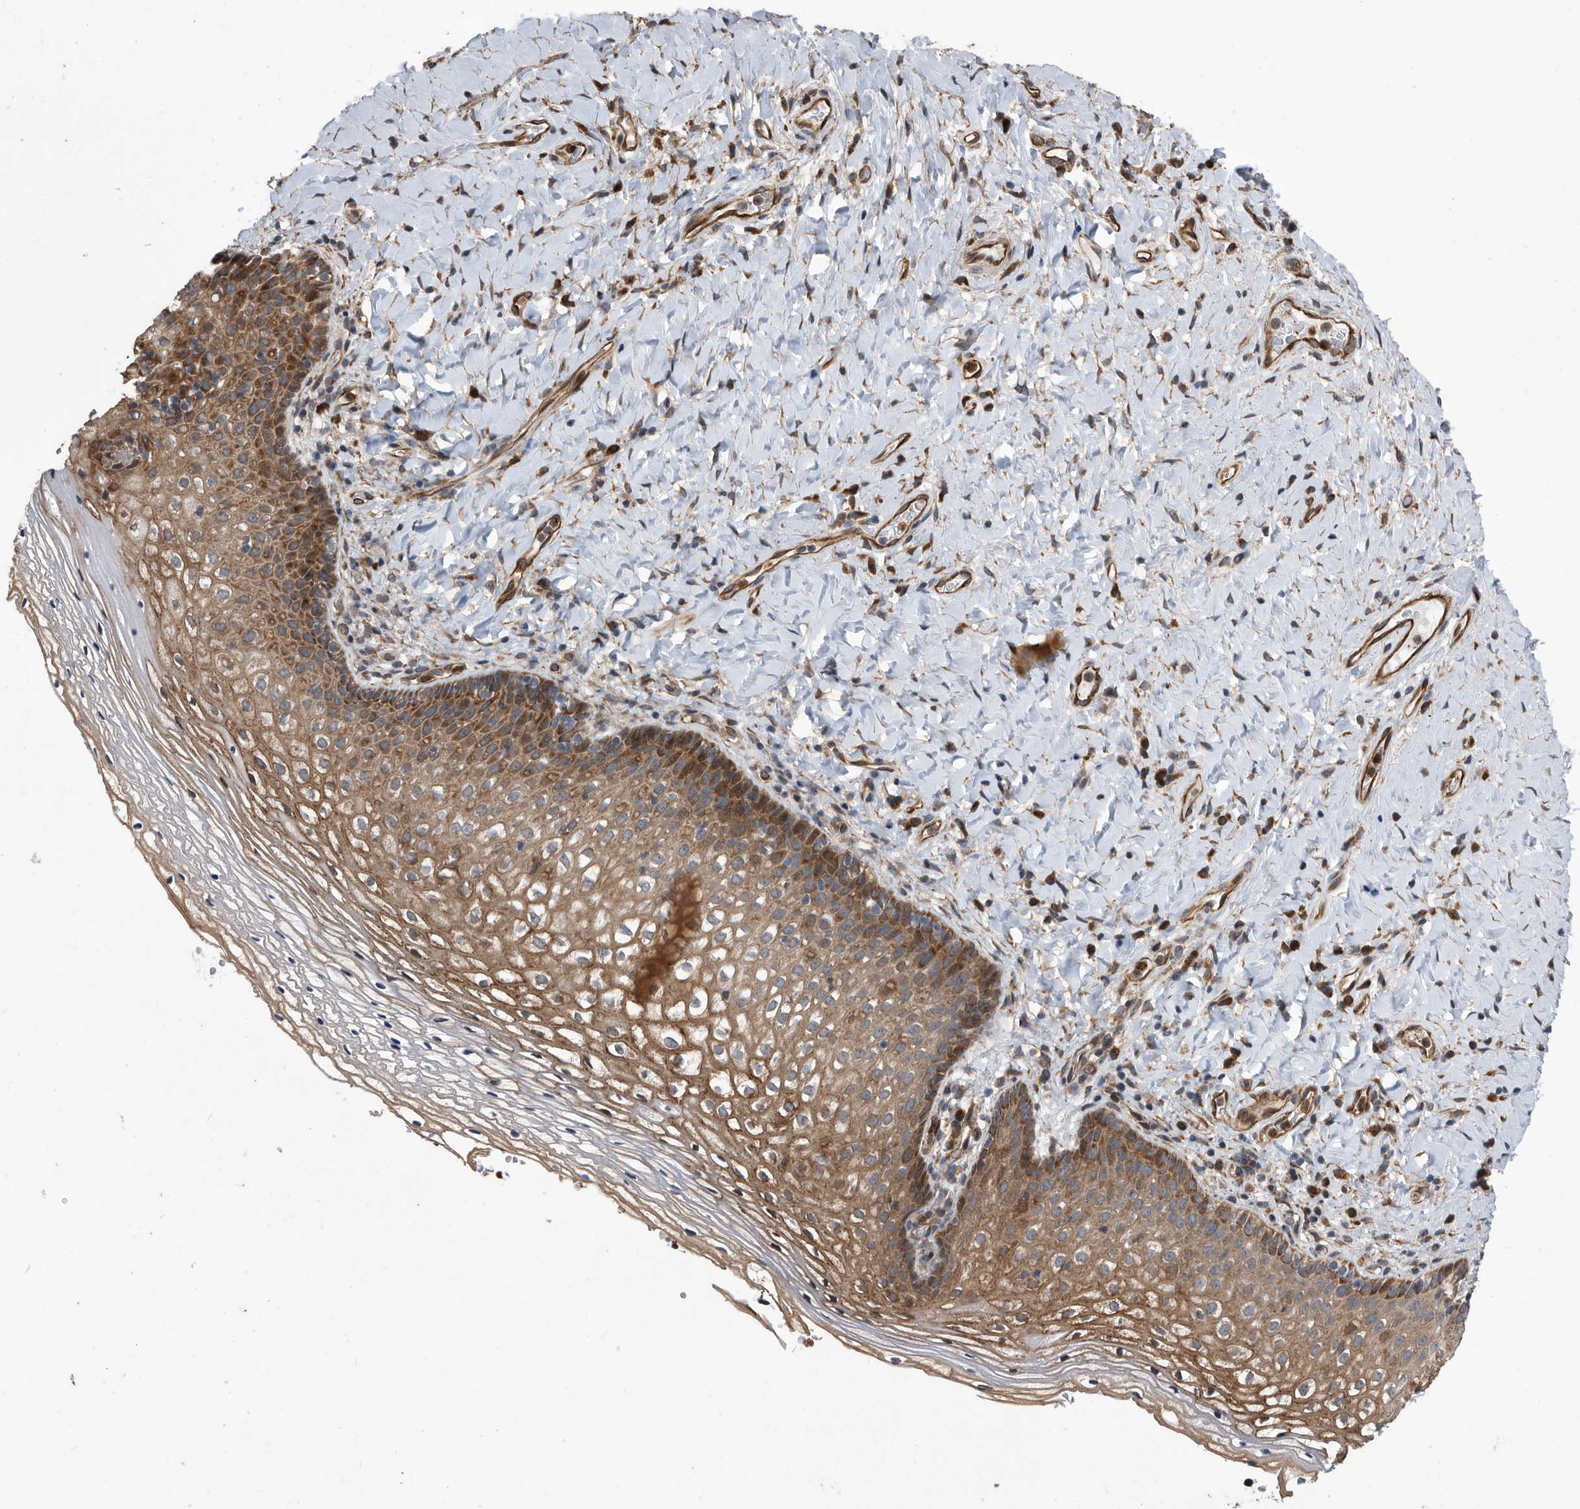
{"staining": {"intensity": "moderate", "quantity": ">75%", "location": "cytoplasmic/membranous,nuclear"}, "tissue": "vagina", "cell_type": "Squamous epithelial cells", "image_type": "normal", "snomed": [{"axis": "morphology", "description": "Normal tissue, NOS"}, {"axis": "topography", "description": "Vagina"}], "caption": "Moderate cytoplasmic/membranous,nuclear staining for a protein is seen in about >75% of squamous epithelial cells of normal vagina using IHC.", "gene": "SERINC2", "patient": {"sex": "female", "age": 60}}